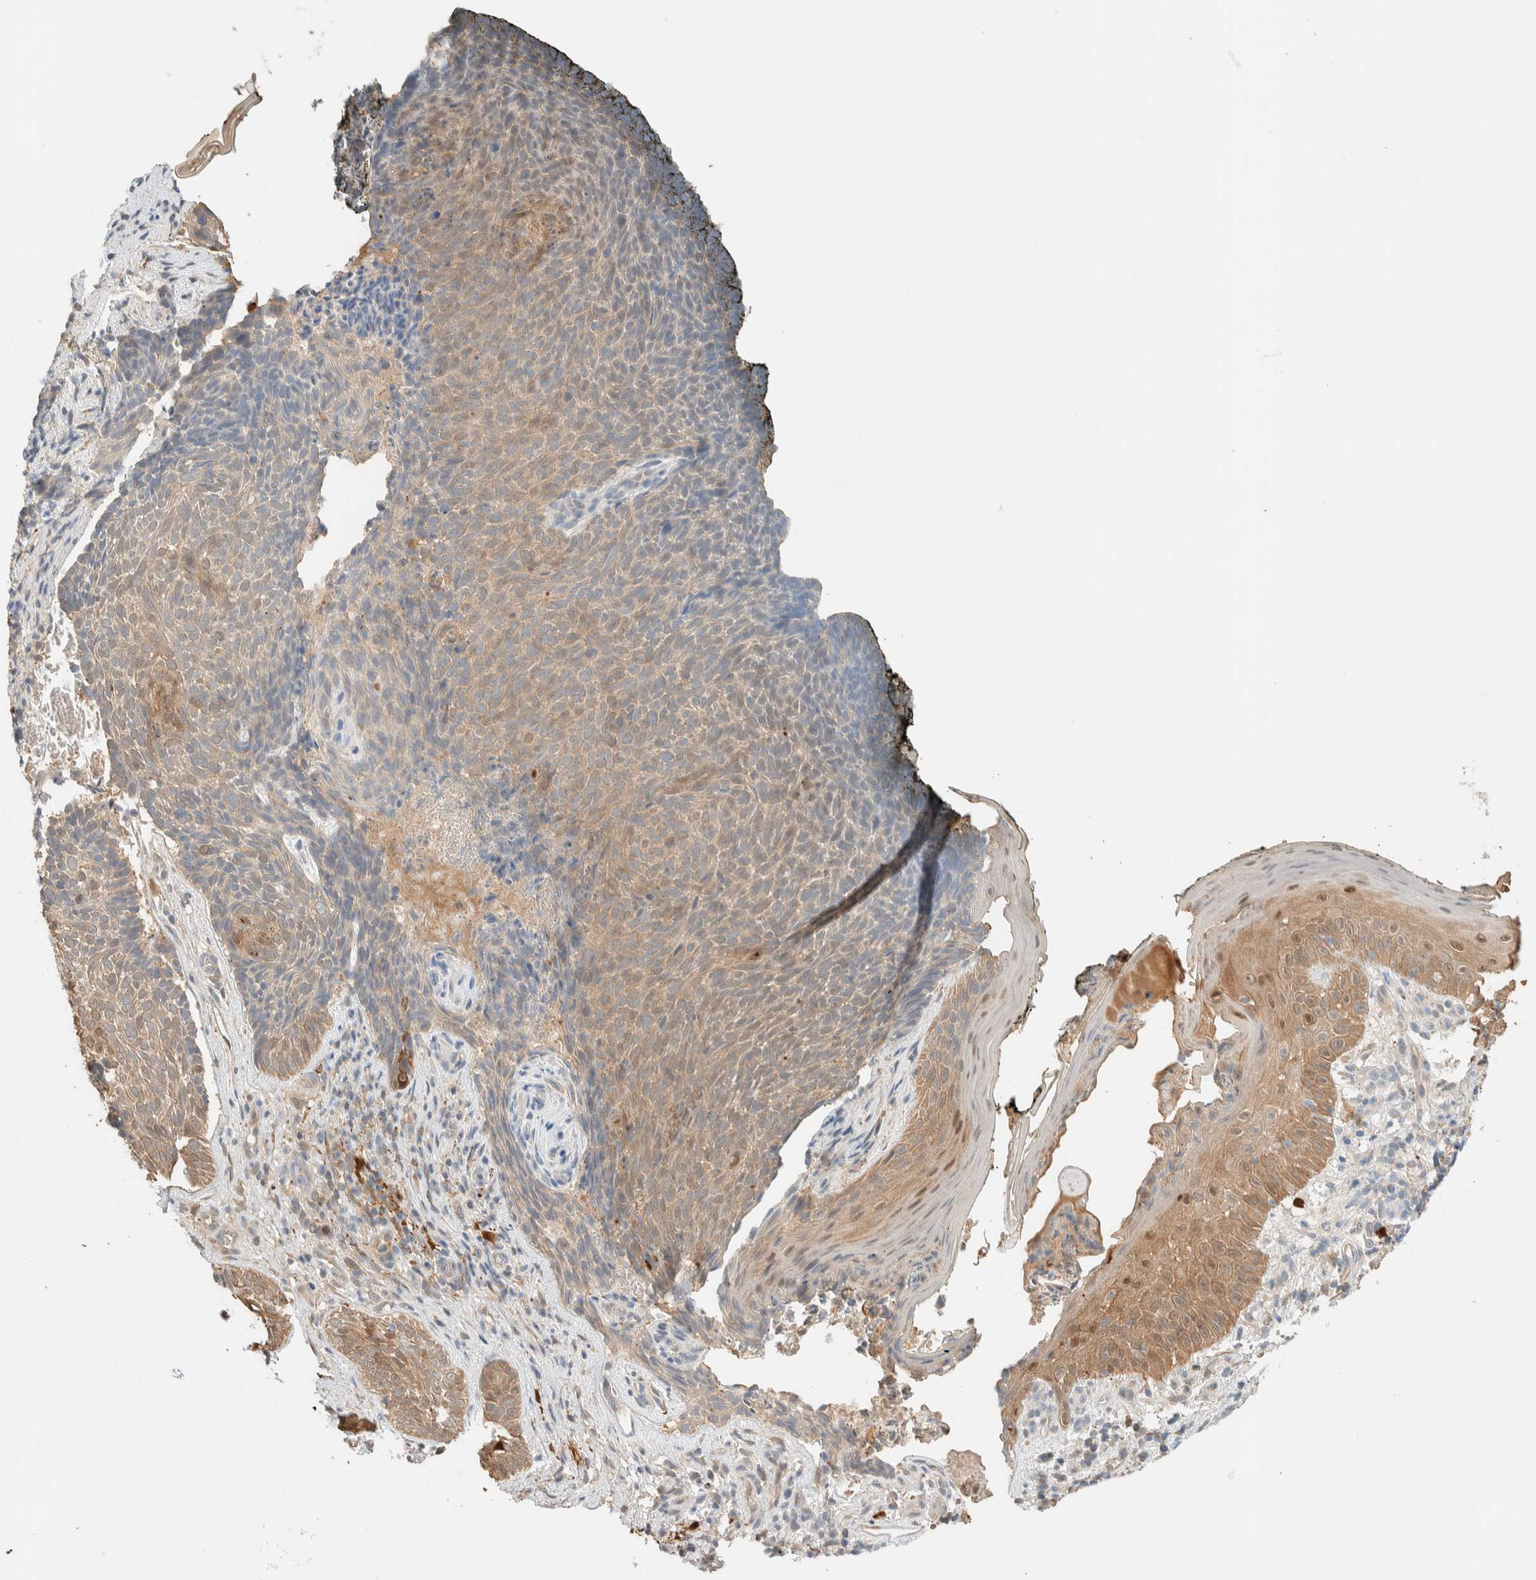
{"staining": {"intensity": "weak", "quantity": ">75%", "location": "cytoplasmic/membranous"}, "tissue": "skin cancer", "cell_type": "Tumor cells", "image_type": "cancer", "snomed": [{"axis": "morphology", "description": "Basal cell carcinoma"}, {"axis": "topography", "description": "Skin"}], "caption": "Brown immunohistochemical staining in skin cancer (basal cell carcinoma) shows weak cytoplasmic/membranous staining in approximately >75% of tumor cells. The staining is performed using DAB brown chromogen to label protein expression. The nuclei are counter-stained blue using hematoxylin.", "gene": "SETD4", "patient": {"sex": "male", "age": 61}}